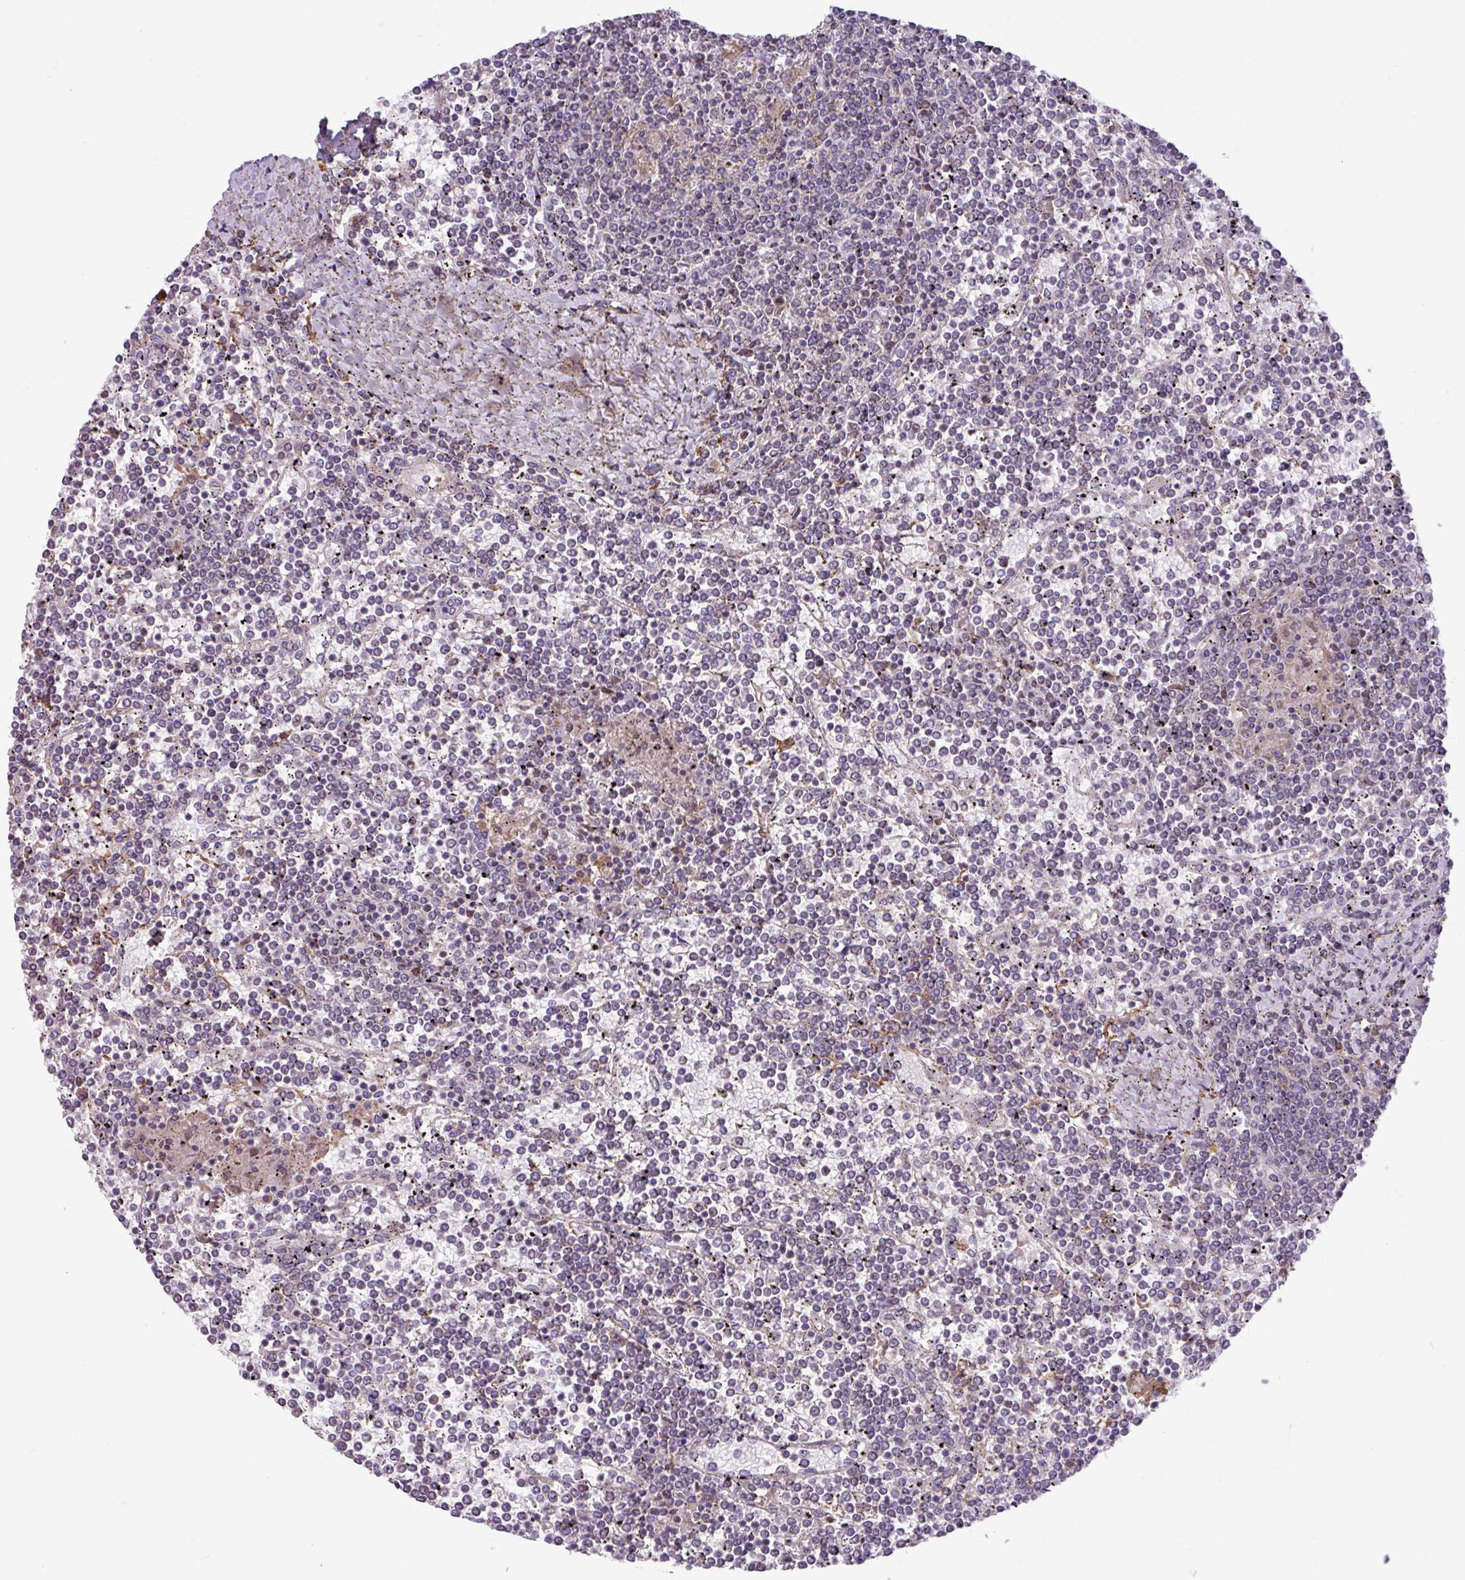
{"staining": {"intensity": "negative", "quantity": "none", "location": "none"}, "tissue": "lymphoma", "cell_type": "Tumor cells", "image_type": "cancer", "snomed": [{"axis": "morphology", "description": "Malignant lymphoma, non-Hodgkin's type, Low grade"}, {"axis": "topography", "description": "Spleen"}], "caption": "Immunohistochemical staining of lymphoma displays no significant expression in tumor cells.", "gene": "ARHGEF25", "patient": {"sex": "female", "age": 19}}